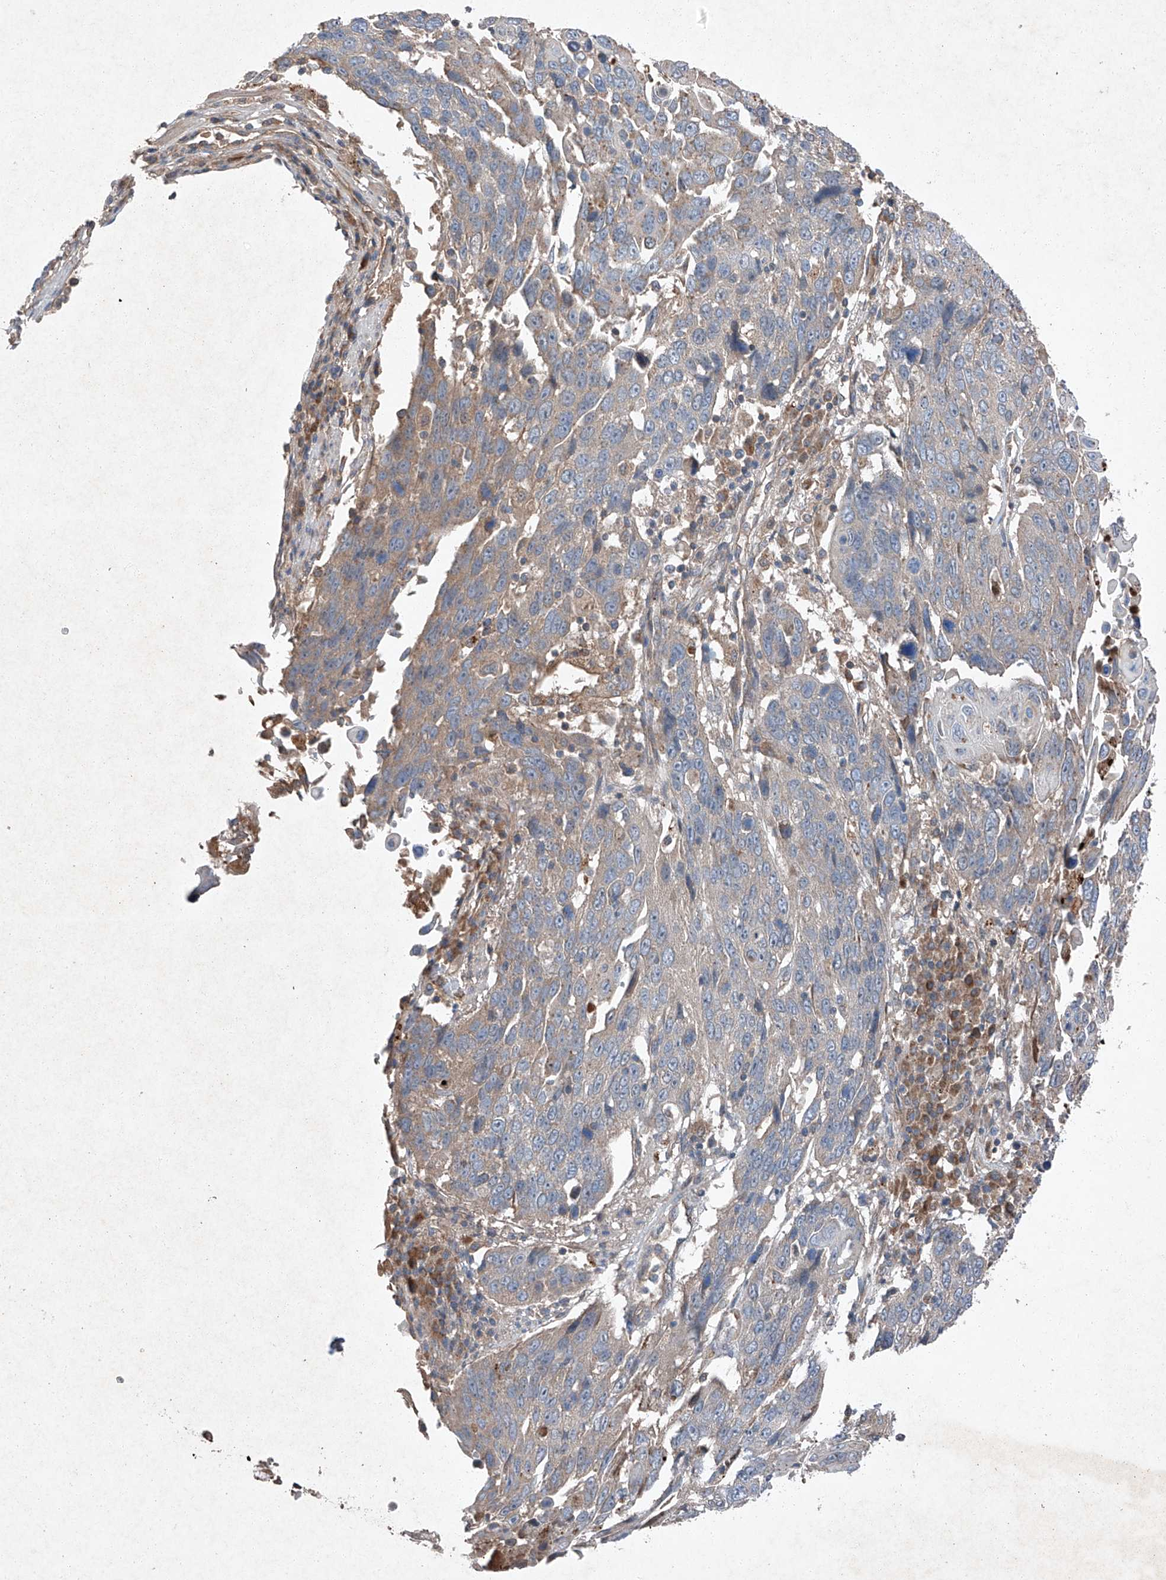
{"staining": {"intensity": "weak", "quantity": "<25%", "location": "cytoplasmic/membranous"}, "tissue": "lung cancer", "cell_type": "Tumor cells", "image_type": "cancer", "snomed": [{"axis": "morphology", "description": "Squamous cell carcinoma, NOS"}, {"axis": "topography", "description": "Lung"}], "caption": "Human lung cancer stained for a protein using IHC shows no positivity in tumor cells.", "gene": "RUSC1", "patient": {"sex": "male", "age": 66}}